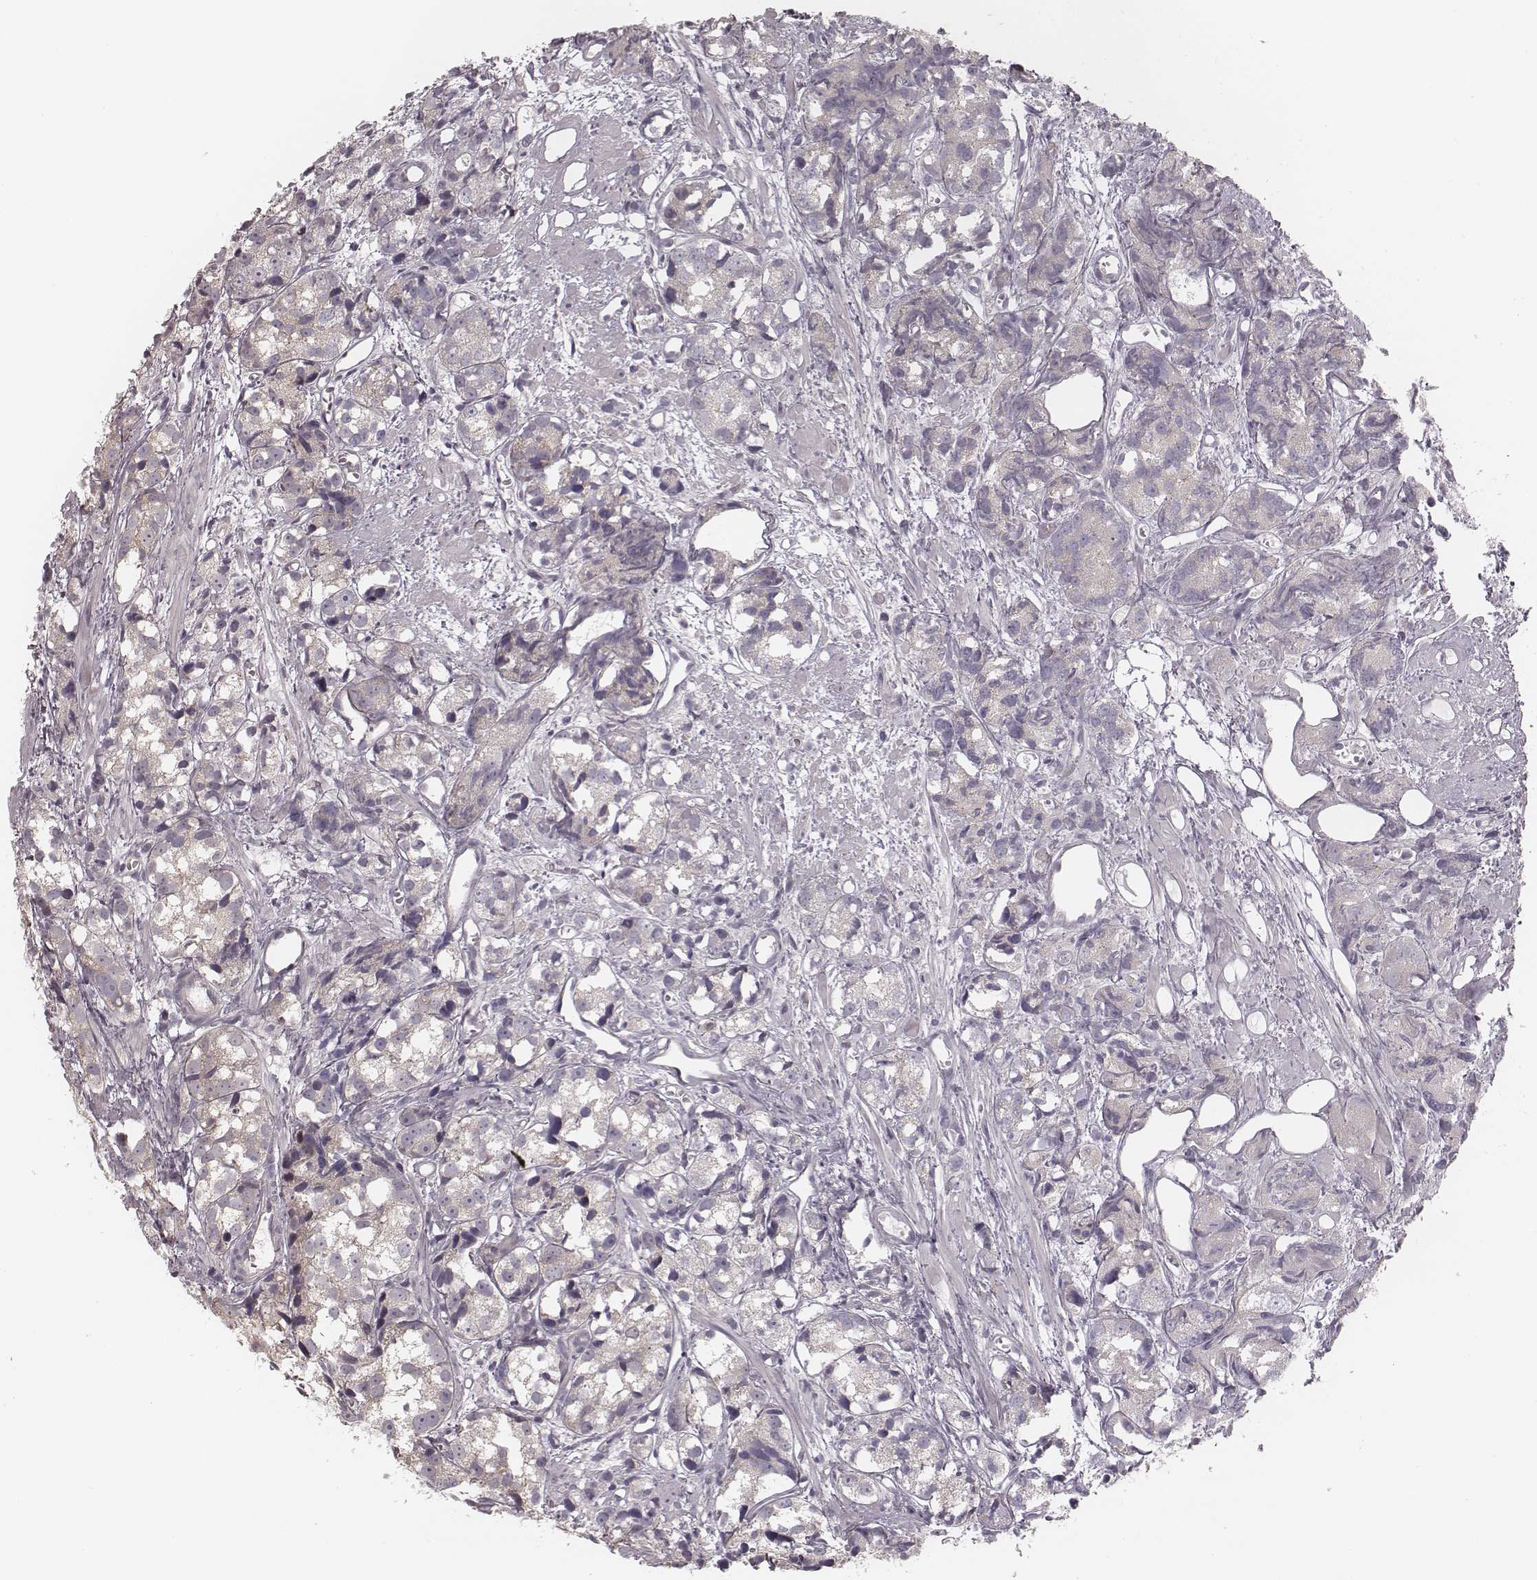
{"staining": {"intensity": "weak", "quantity": "<25%", "location": "cytoplasmic/membranous"}, "tissue": "prostate cancer", "cell_type": "Tumor cells", "image_type": "cancer", "snomed": [{"axis": "morphology", "description": "Adenocarcinoma, High grade"}, {"axis": "topography", "description": "Prostate"}], "caption": "Immunohistochemistry photomicrograph of neoplastic tissue: human prostate cancer stained with DAB (3,3'-diaminobenzidine) displays no significant protein staining in tumor cells. The staining is performed using DAB brown chromogen with nuclei counter-stained in using hematoxylin.", "gene": "TDRD5", "patient": {"sex": "male", "age": 77}}